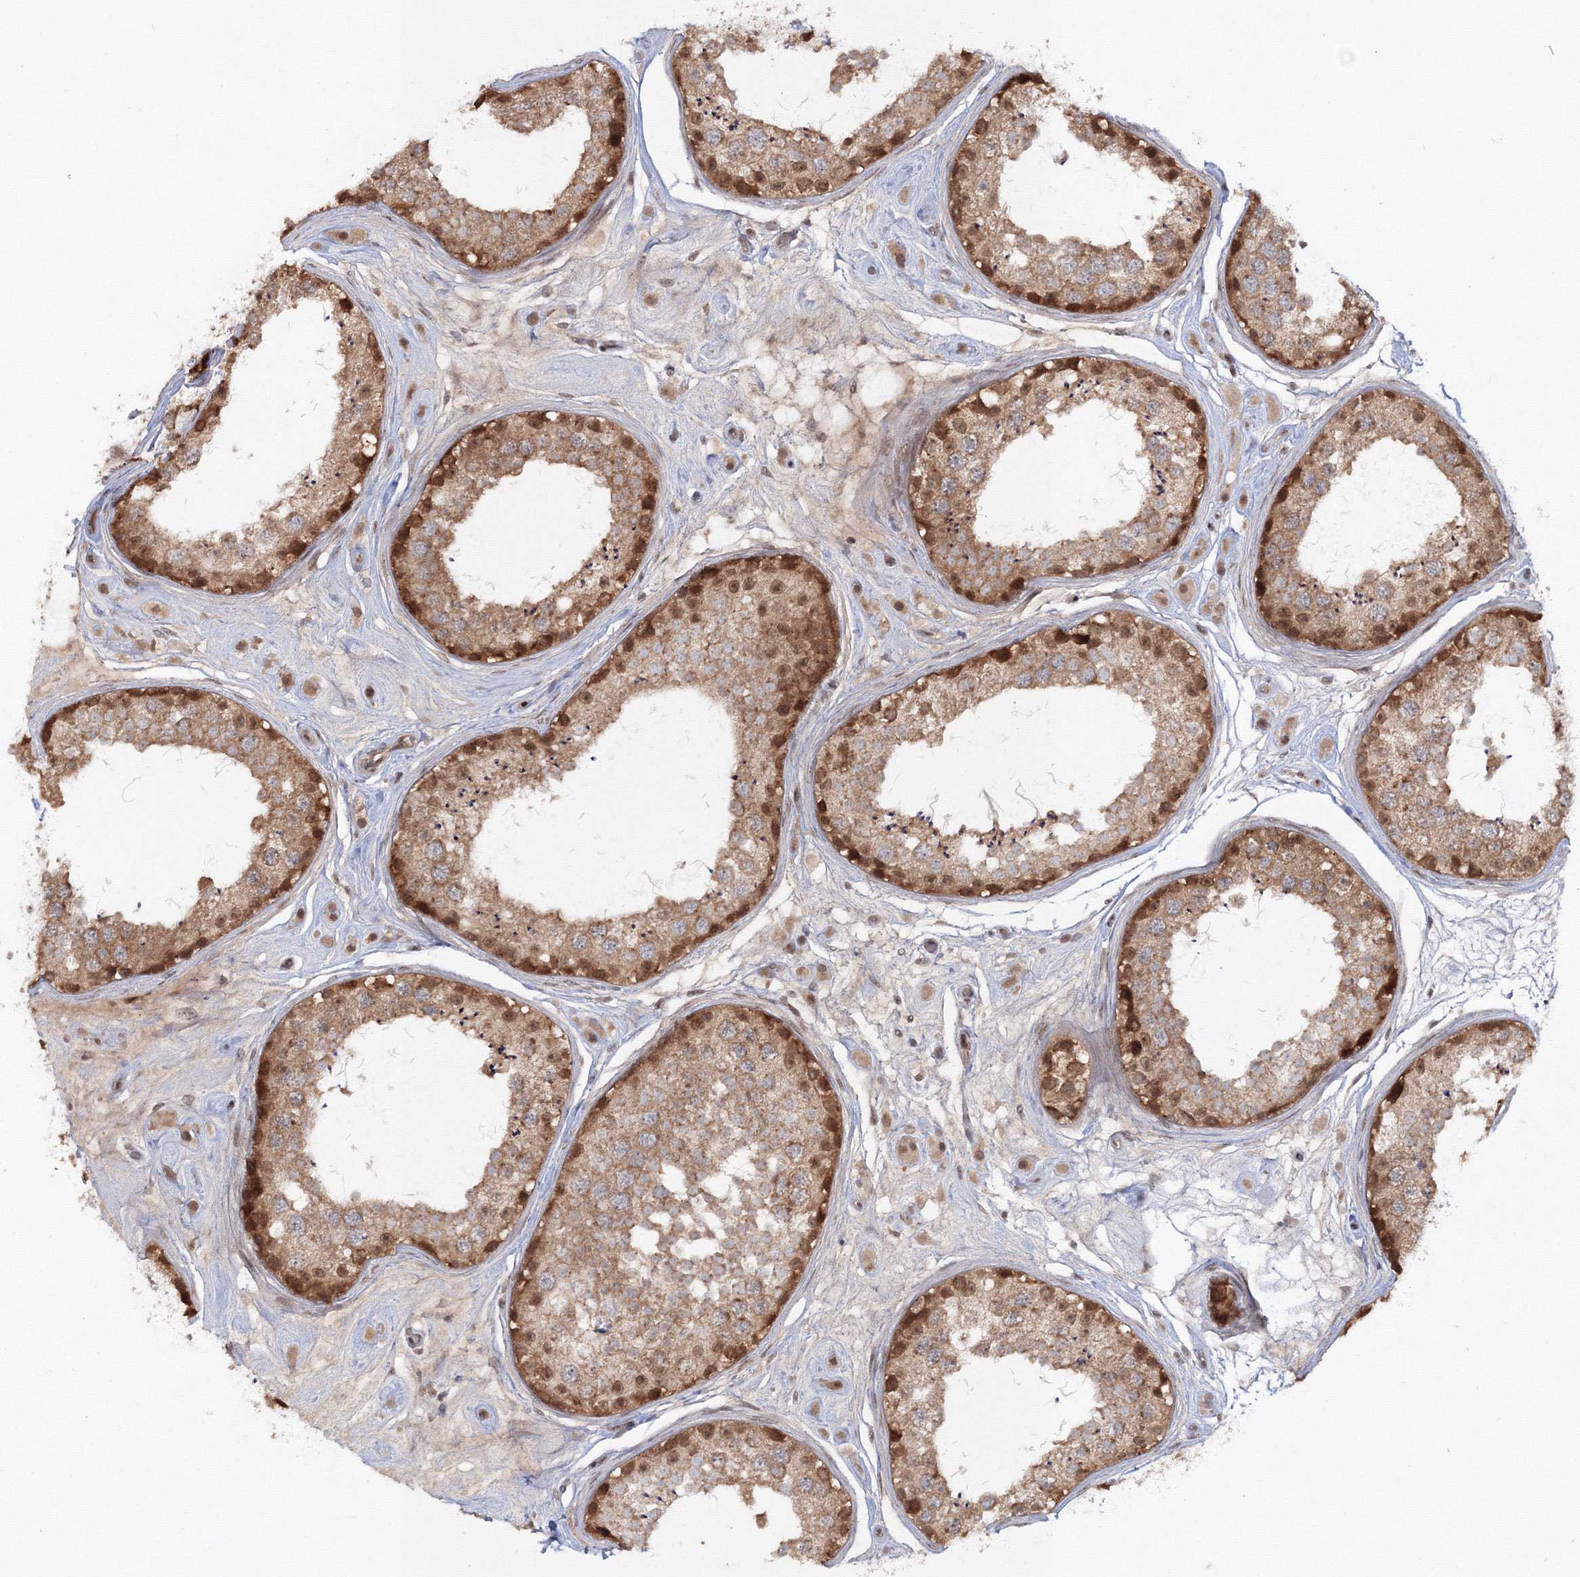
{"staining": {"intensity": "strong", "quantity": "25%-75%", "location": "cytoplasmic/membranous,nuclear"}, "tissue": "testis", "cell_type": "Cells in seminiferous ducts", "image_type": "normal", "snomed": [{"axis": "morphology", "description": "Normal tissue, NOS"}, {"axis": "topography", "description": "Testis"}], "caption": "Strong cytoplasmic/membranous,nuclear staining is identified in about 25%-75% of cells in seminiferous ducts in unremarkable testis. (Stains: DAB in brown, nuclei in blue, Microscopy: brightfield microscopy at high magnification).", "gene": "ZFAND6", "patient": {"sex": "male", "age": 25}}